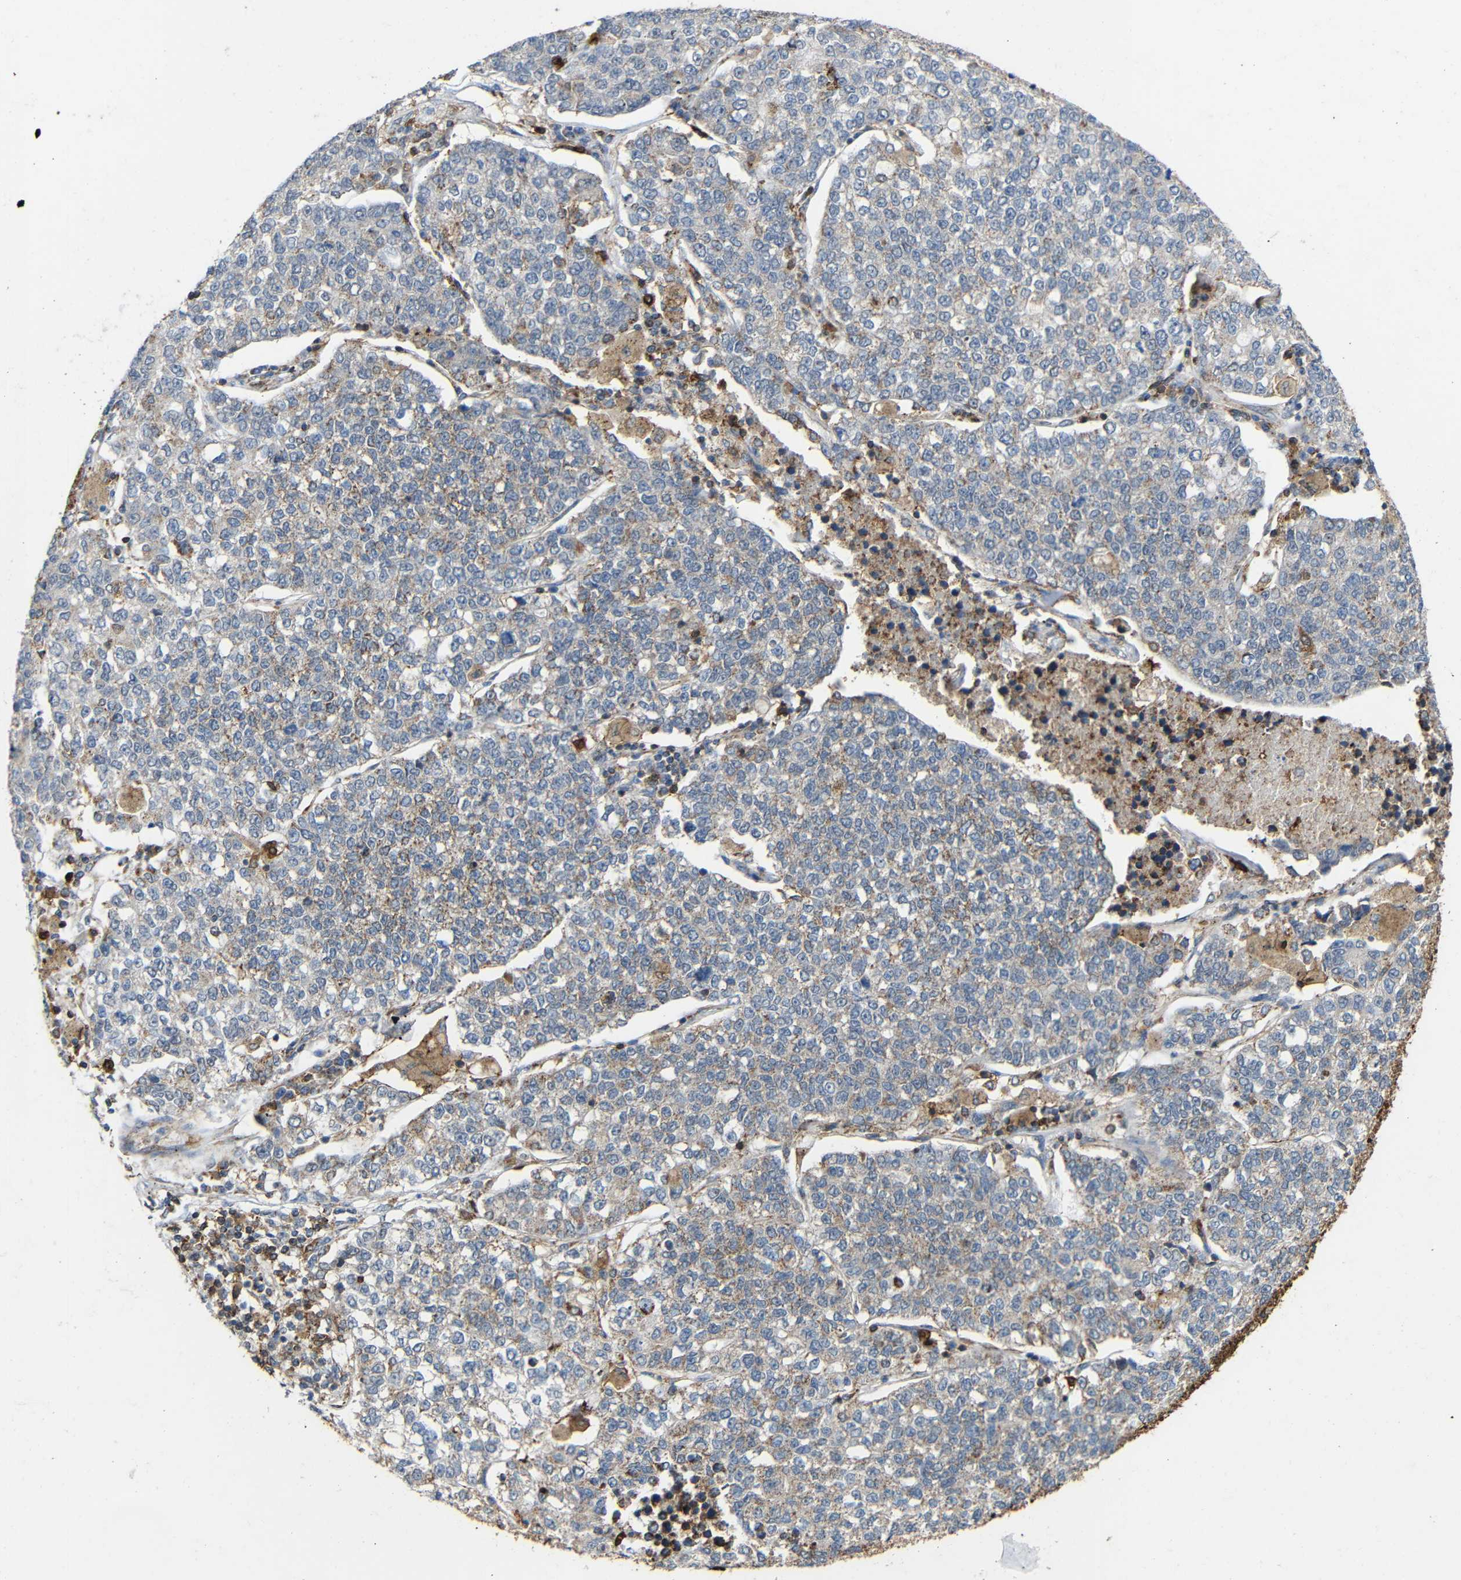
{"staining": {"intensity": "negative", "quantity": "none", "location": "none"}, "tissue": "lung cancer", "cell_type": "Tumor cells", "image_type": "cancer", "snomed": [{"axis": "morphology", "description": "Adenocarcinoma, NOS"}, {"axis": "topography", "description": "Lung"}], "caption": "Tumor cells are negative for brown protein staining in lung cancer. Brightfield microscopy of IHC stained with DAB (3,3'-diaminobenzidine) (brown) and hematoxylin (blue), captured at high magnification.", "gene": "C1GALT1", "patient": {"sex": "male", "age": 49}}